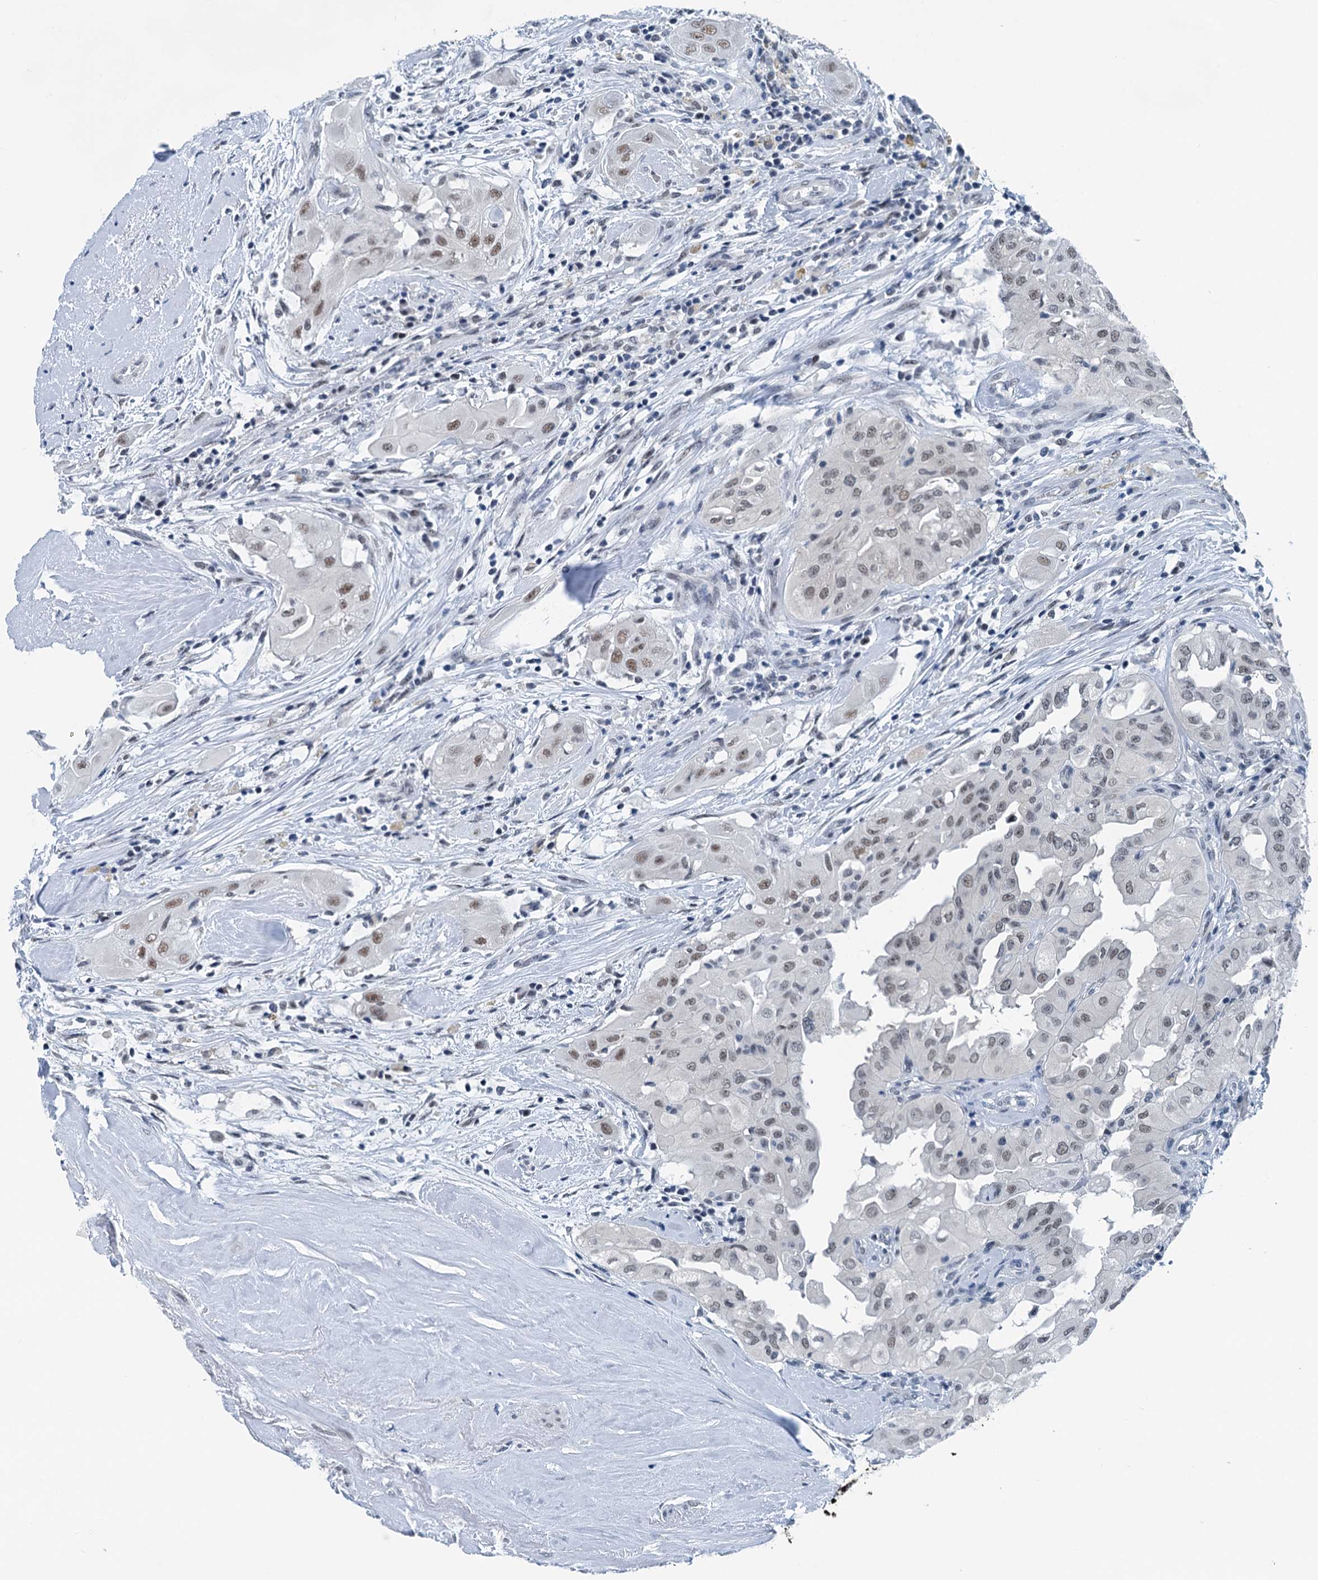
{"staining": {"intensity": "weak", "quantity": "<25%", "location": "nuclear"}, "tissue": "thyroid cancer", "cell_type": "Tumor cells", "image_type": "cancer", "snomed": [{"axis": "morphology", "description": "Papillary adenocarcinoma, NOS"}, {"axis": "topography", "description": "Thyroid gland"}], "caption": "This is a image of immunohistochemistry (IHC) staining of thyroid papillary adenocarcinoma, which shows no expression in tumor cells.", "gene": "TRPT1", "patient": {"sex": "female", "age": 59}}